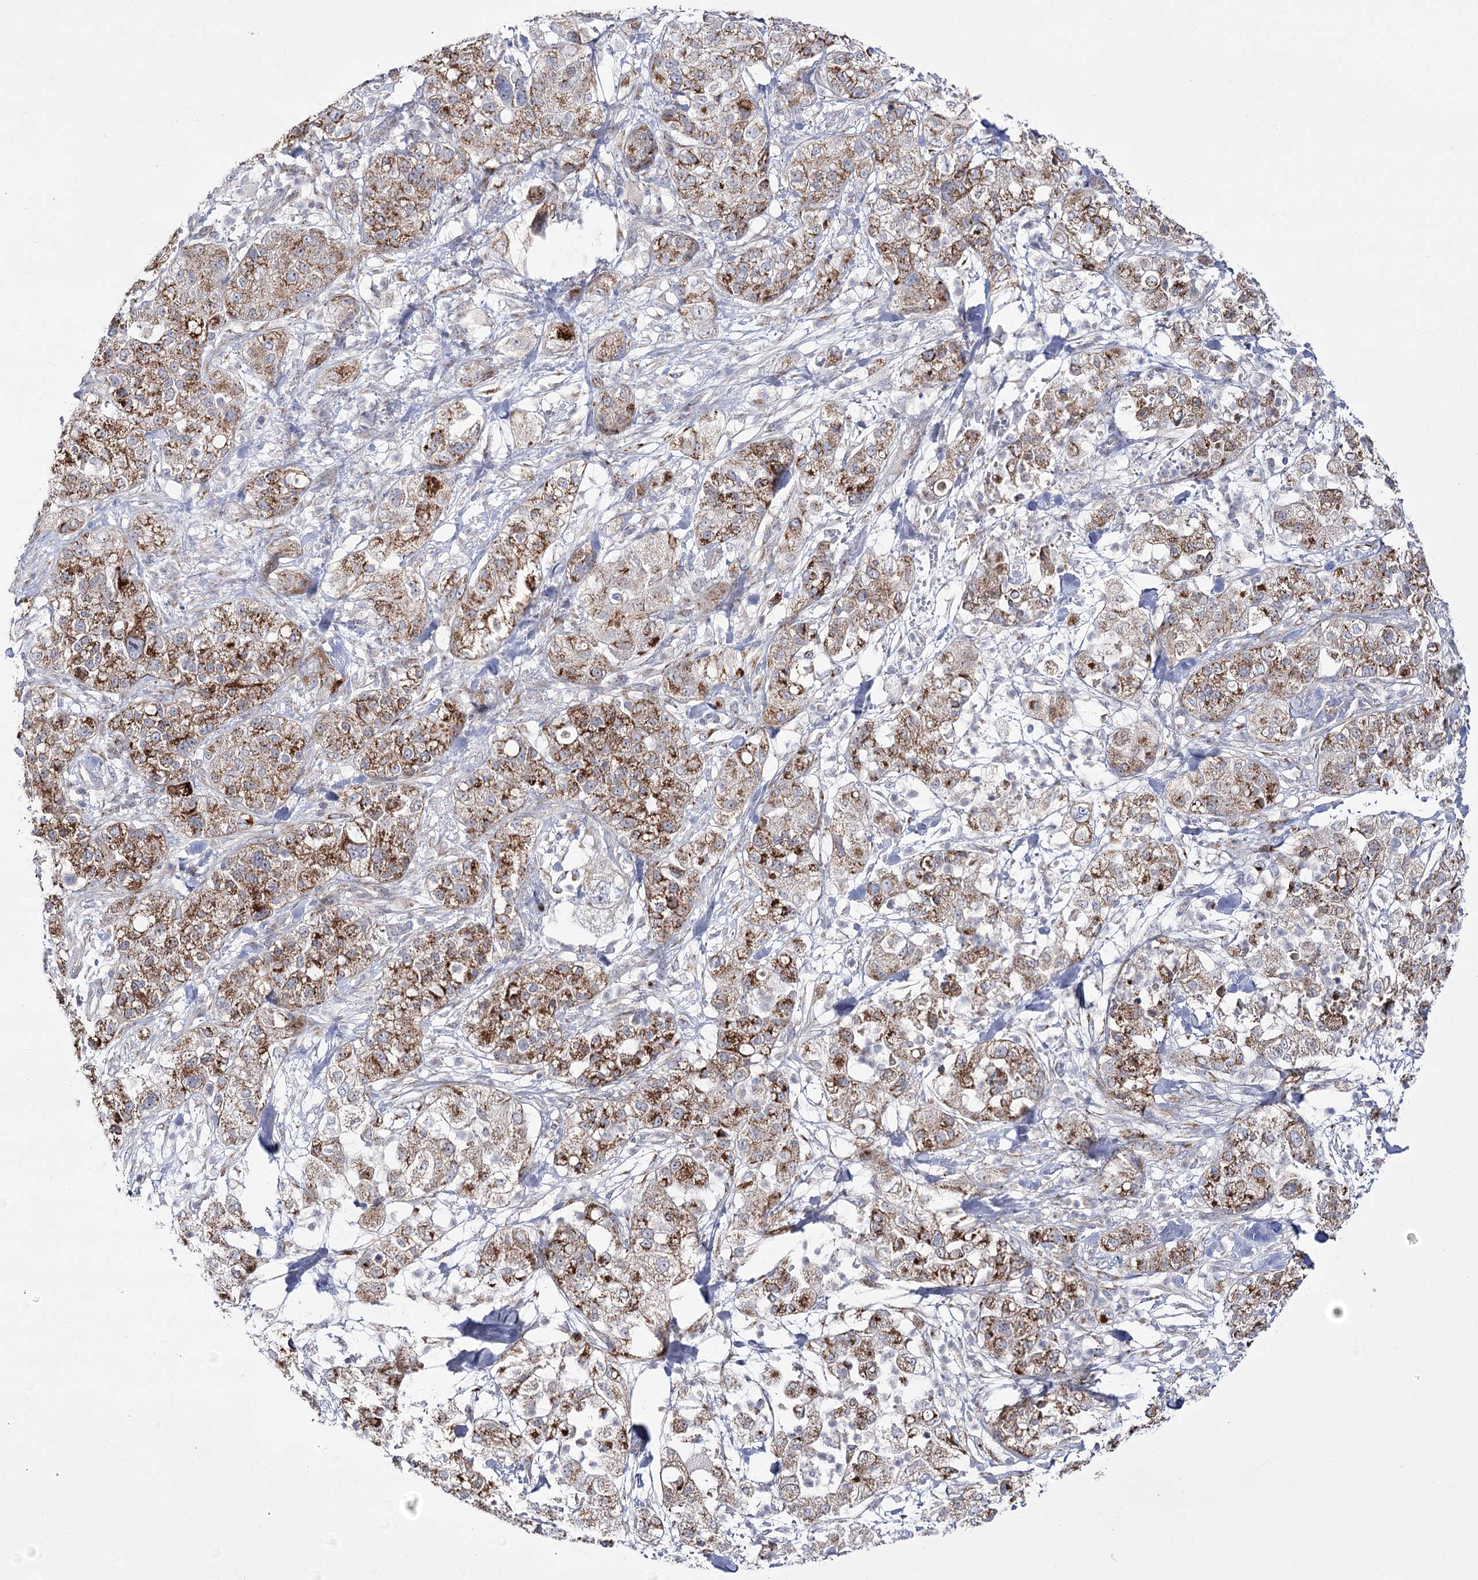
{"staining": {"intensity": "moderate", "quantity": ">75%", "location": "cytoplasmic/membranous"}, "tissue": "pancreatic cancer", "cell_type": "Tumor cells", "image_type": "cancer", "snomed": [{"axis": "morphology", "description": "Adenocarcinoma, NOS"}, {"axis": "topography", "description": "Pancreas"}], "caption": "Immunohistochemical staining of human pancreatic cancer demonstrates moderate cytoplasmic/membranous protein expression in about >75% of tumor cells.", "gene": "NADK2", "patient": {"sex": "female", "age": 78}}